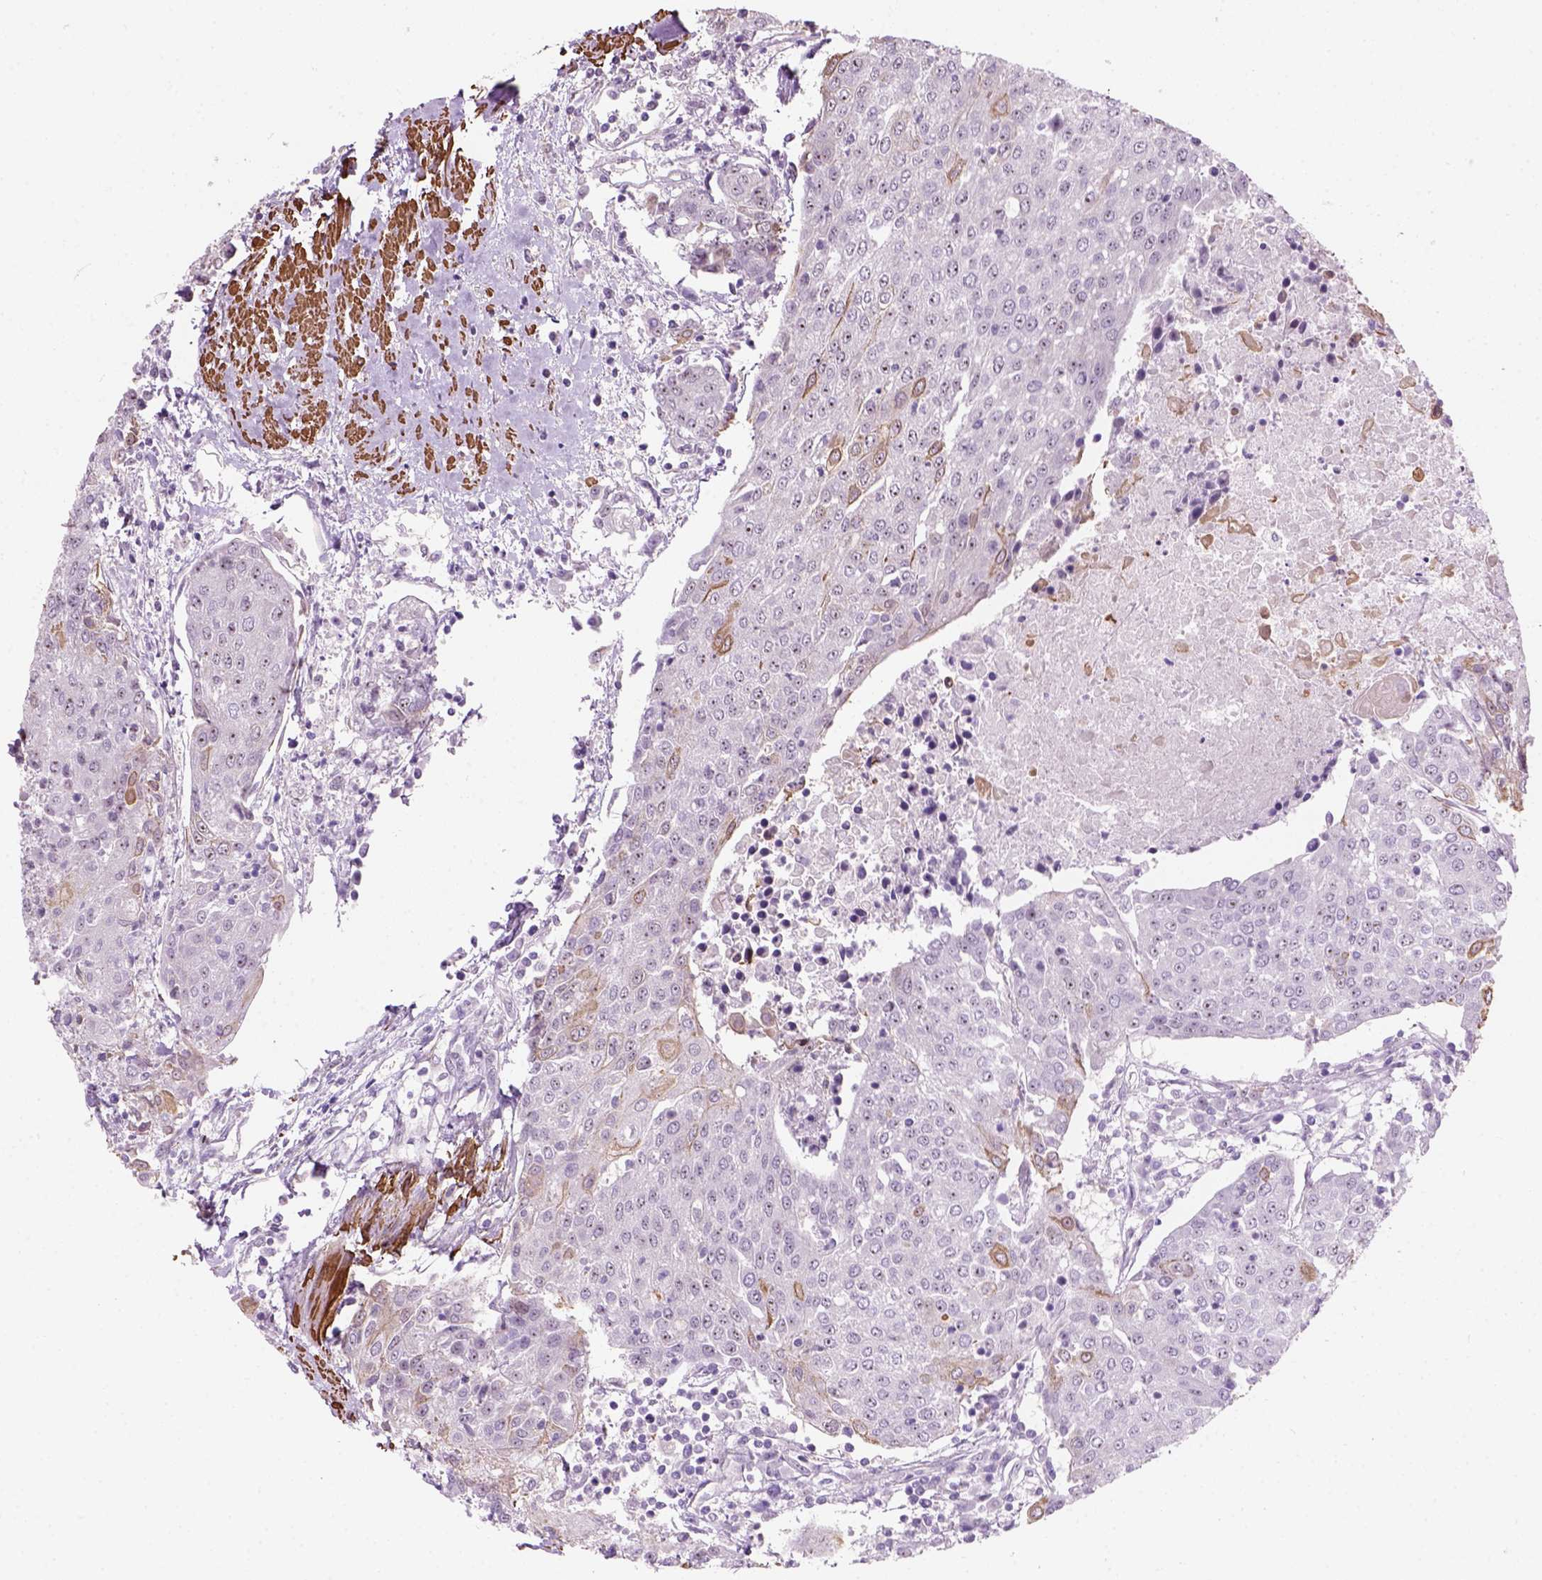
{"staining": {"intensity": "weak", "quantity": "25%-75%", "location": "nuclear"}, "tissue": "urothelial cancer", "cell_type": "Tumor cells", "image_type": "cancer", "snomed": [{"axis": "morphology", "description": "Urothelial carcinoma, High grade"}, {"axis": "topography", "description": "Urinary bladder"}], "caption": "A high-resolution micrograph shows IHC staining of urothelial cancer, which shows weak nuclear staining in approximately 25%-75% of tumor cells. (brown staining indicates protein expression, while blue staining denotes nuclei).", "gene": "RRS1", "patient": {"sex": "female", "age": 85}}